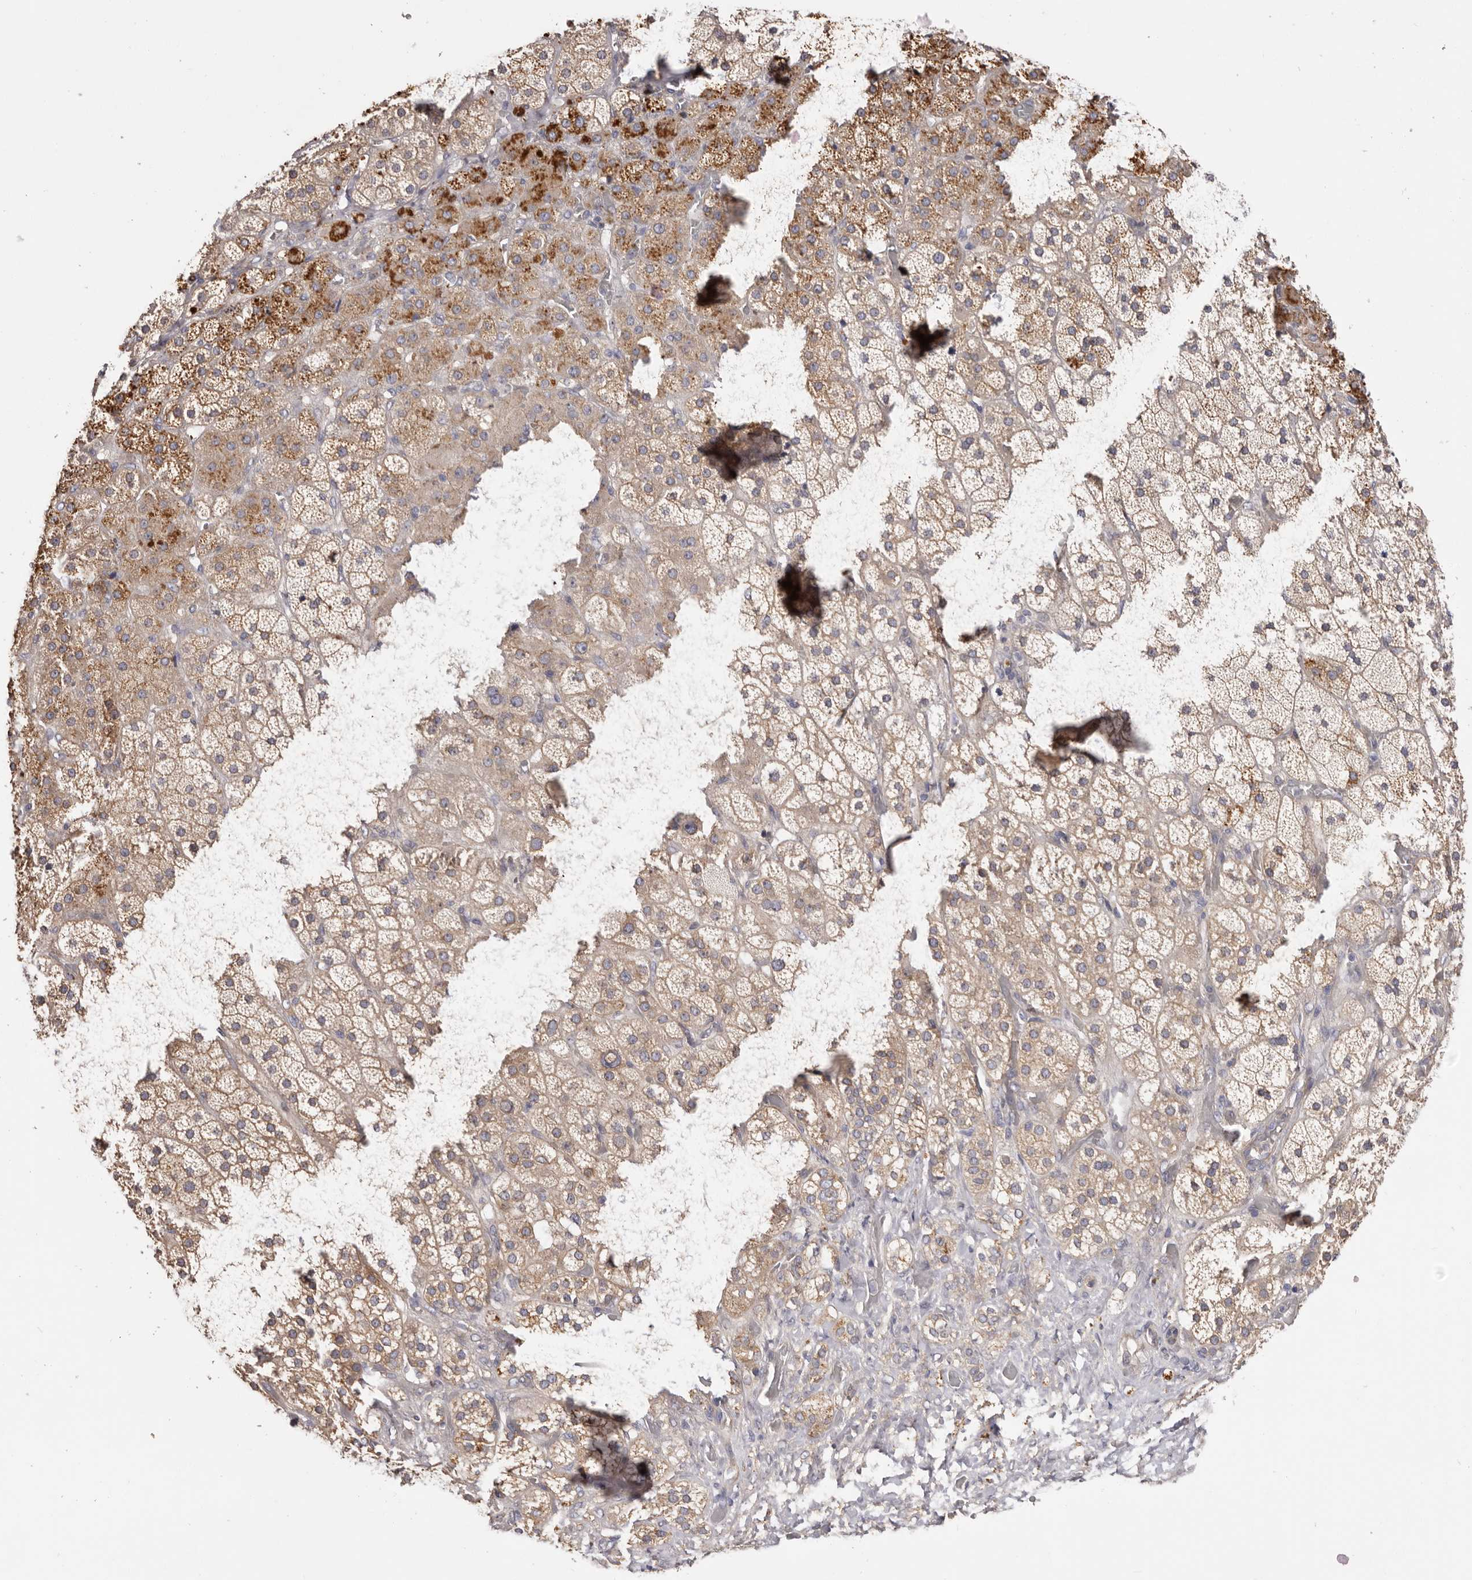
{"staining": {"intensity": "moderate", "quantity": ">75%", "location": "cytoplasmic/membranous"}, "tissue": "adrenal gland", "cell_type": "Glandular cells", "image_type": "normal", "snomed": [{"axis": "morphology", "description": "Normal tissue, NOS"}, {"axis": "topography", "description": "Adrenal gland"}], "caption": "Brown immunohistochemical staining in unremarkable human adrenal gland demonstrates moderate cytoplasmic/membranous expression in approximately >75% of glandular cells. Nuclei are stained in blue.", "gene": "FAM167B", "patient": {"sex": "male", "age": 57}}